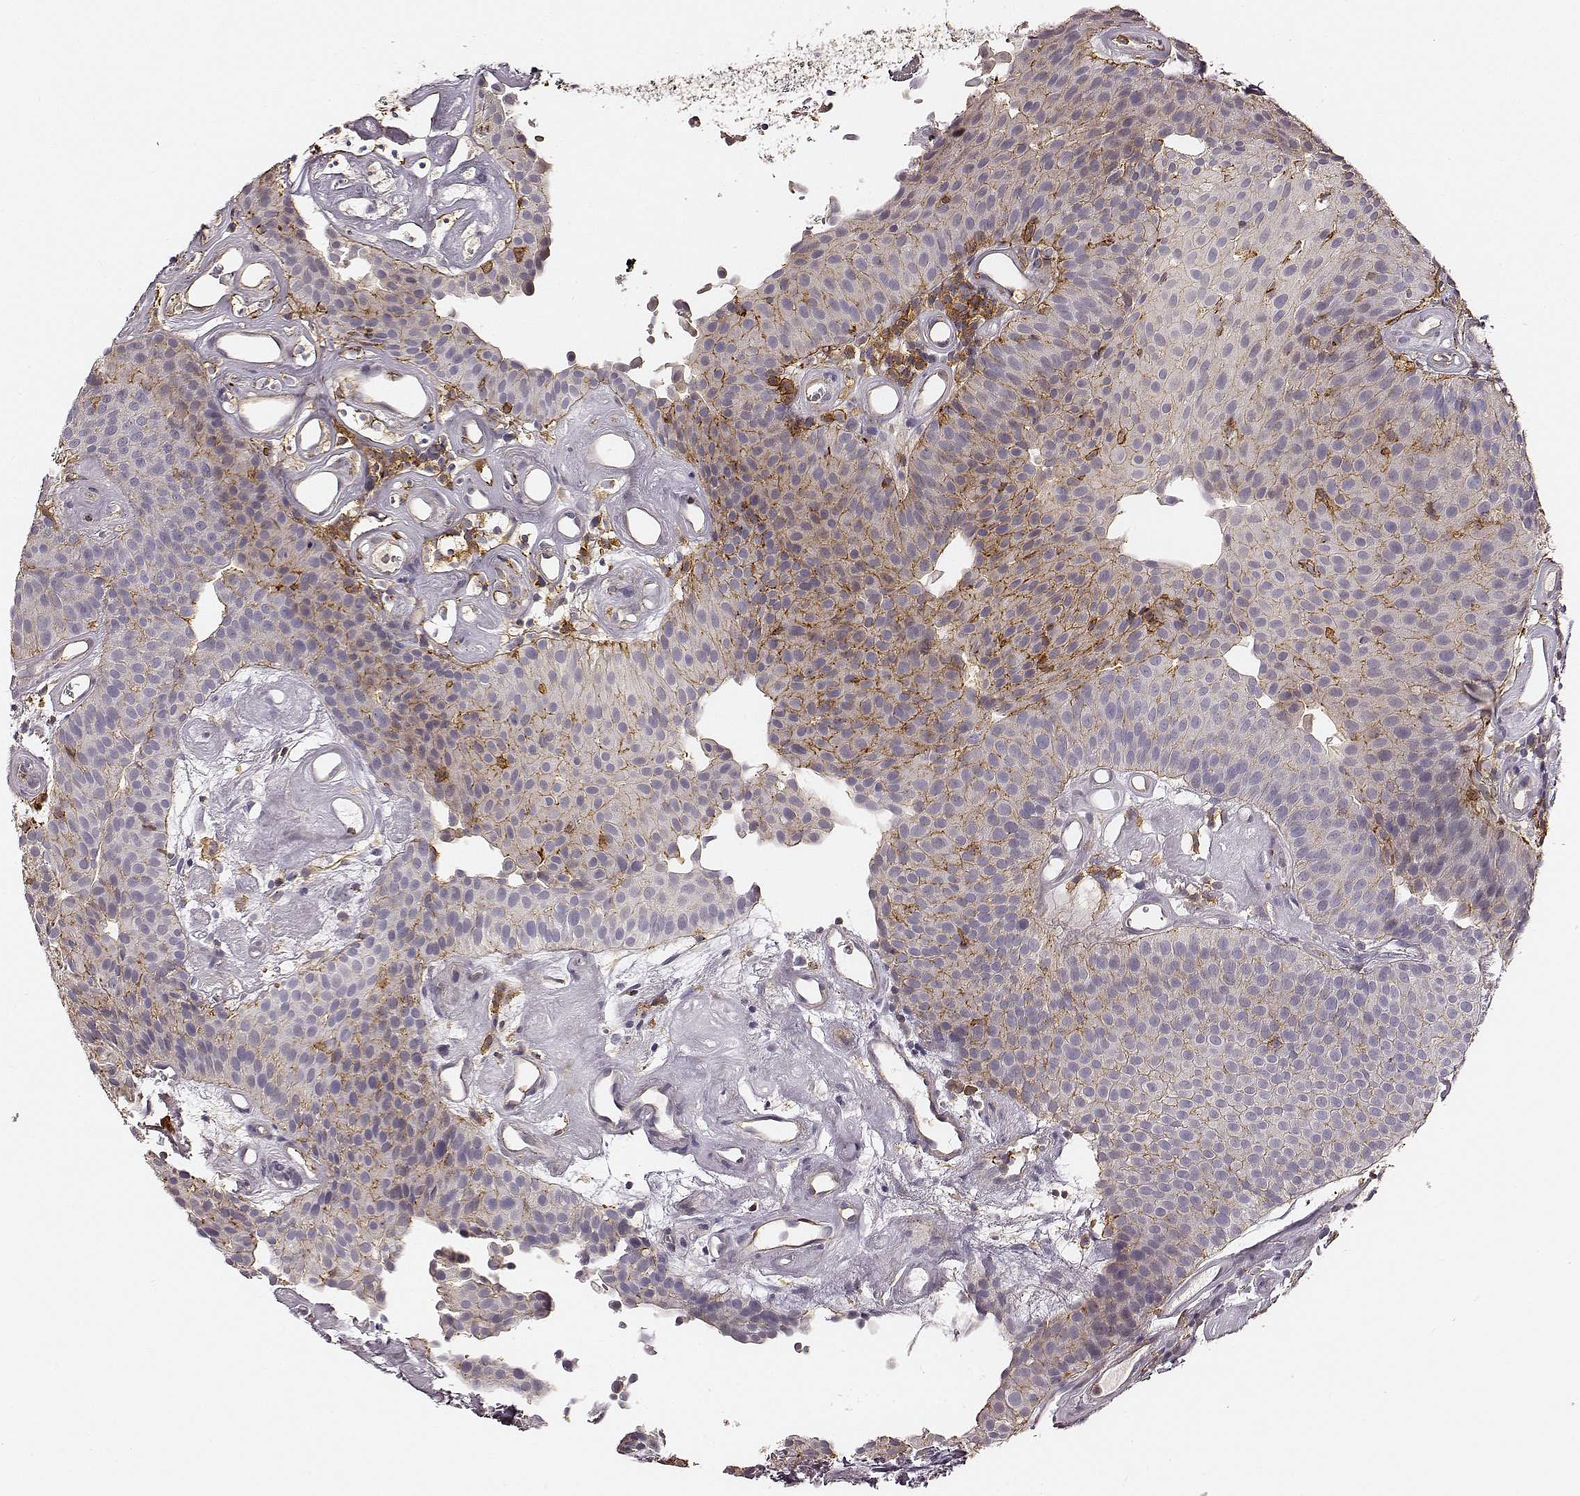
{"staining": {"intensity": "moderate", "quantity": "<25%", "location": "cytoplasmic/membranous"}, "tissue": "urothelial cancer", "cell_type": "Tumor cells", "image_type": "cancer", "snomed": [{"axis": "morphology", "description": "Urothelial carcinoma, Low grade"}, {"axis": "topography", "description": "Urinary bladder"}], "caption": "Human low-grade urothelial carcinoma stained for a protein (brown) displays moderate cytoplasmic/membranous positive staining in approximately <25% of tumor cells.", "gene": "ZYX", "patient": {"sex": "female", "age": 87}}